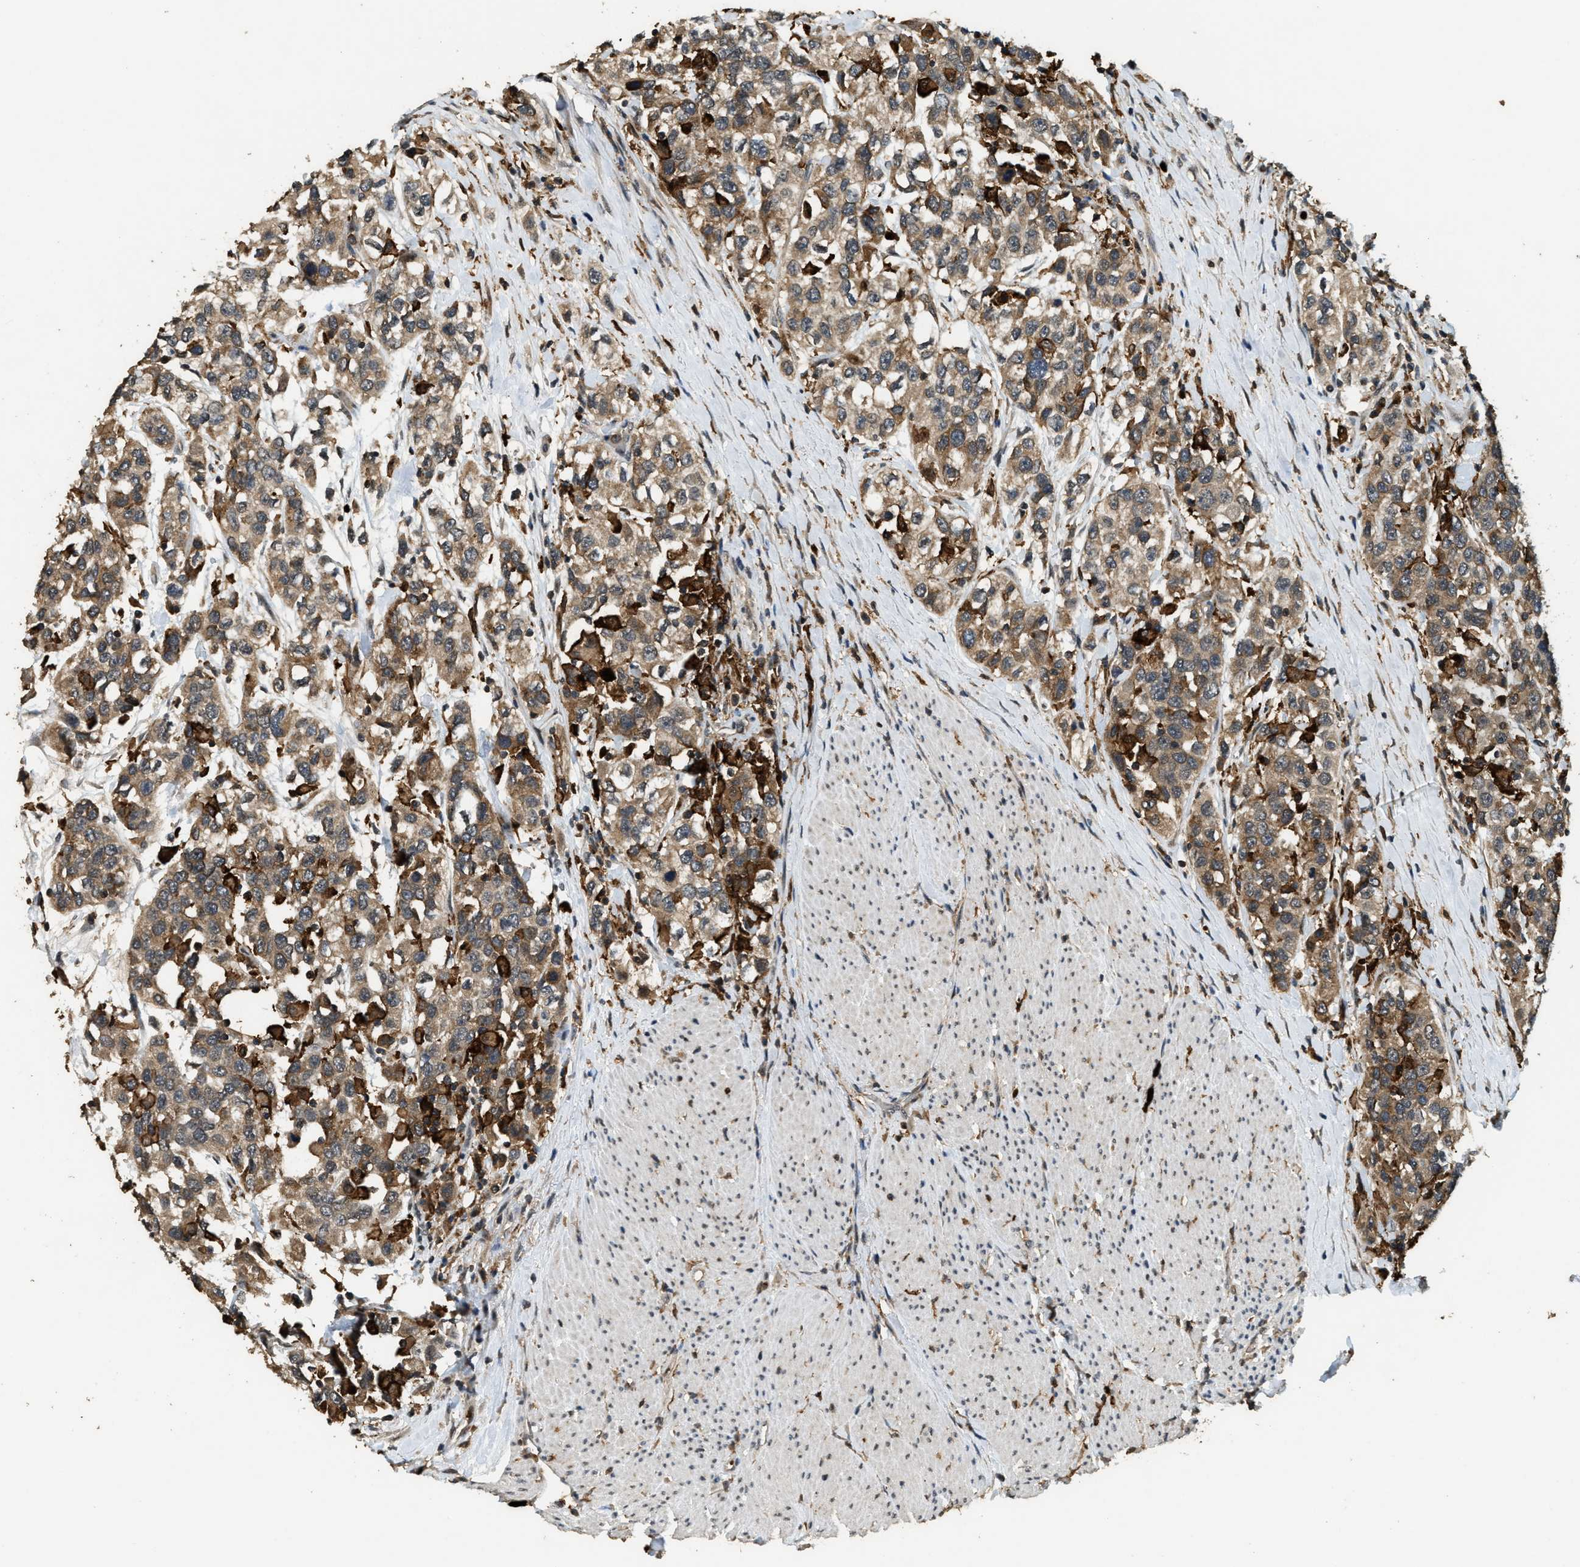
{"staining": {"intensity": "moderate", "quantity": ">75%", "location": "cytoplasmic/membranous"}, "tissue": "urothelial cancer", "cell_type": "Tumor cells", "image_type": "cancer", "snomed": [{"axis": "morphology", "description": "Urothelial carcinoma, High grade"}, {"axis": "topography", "description": "Urinary bladder"}], "caption": "High-grade urothelial carcinoma stained with a brown dye shows moderate cytoplasmic/membranous positive staining in approximately >75% of tumor cells.", "gene": "RNF141", "patient": {"sex": "female", "age": 80}}